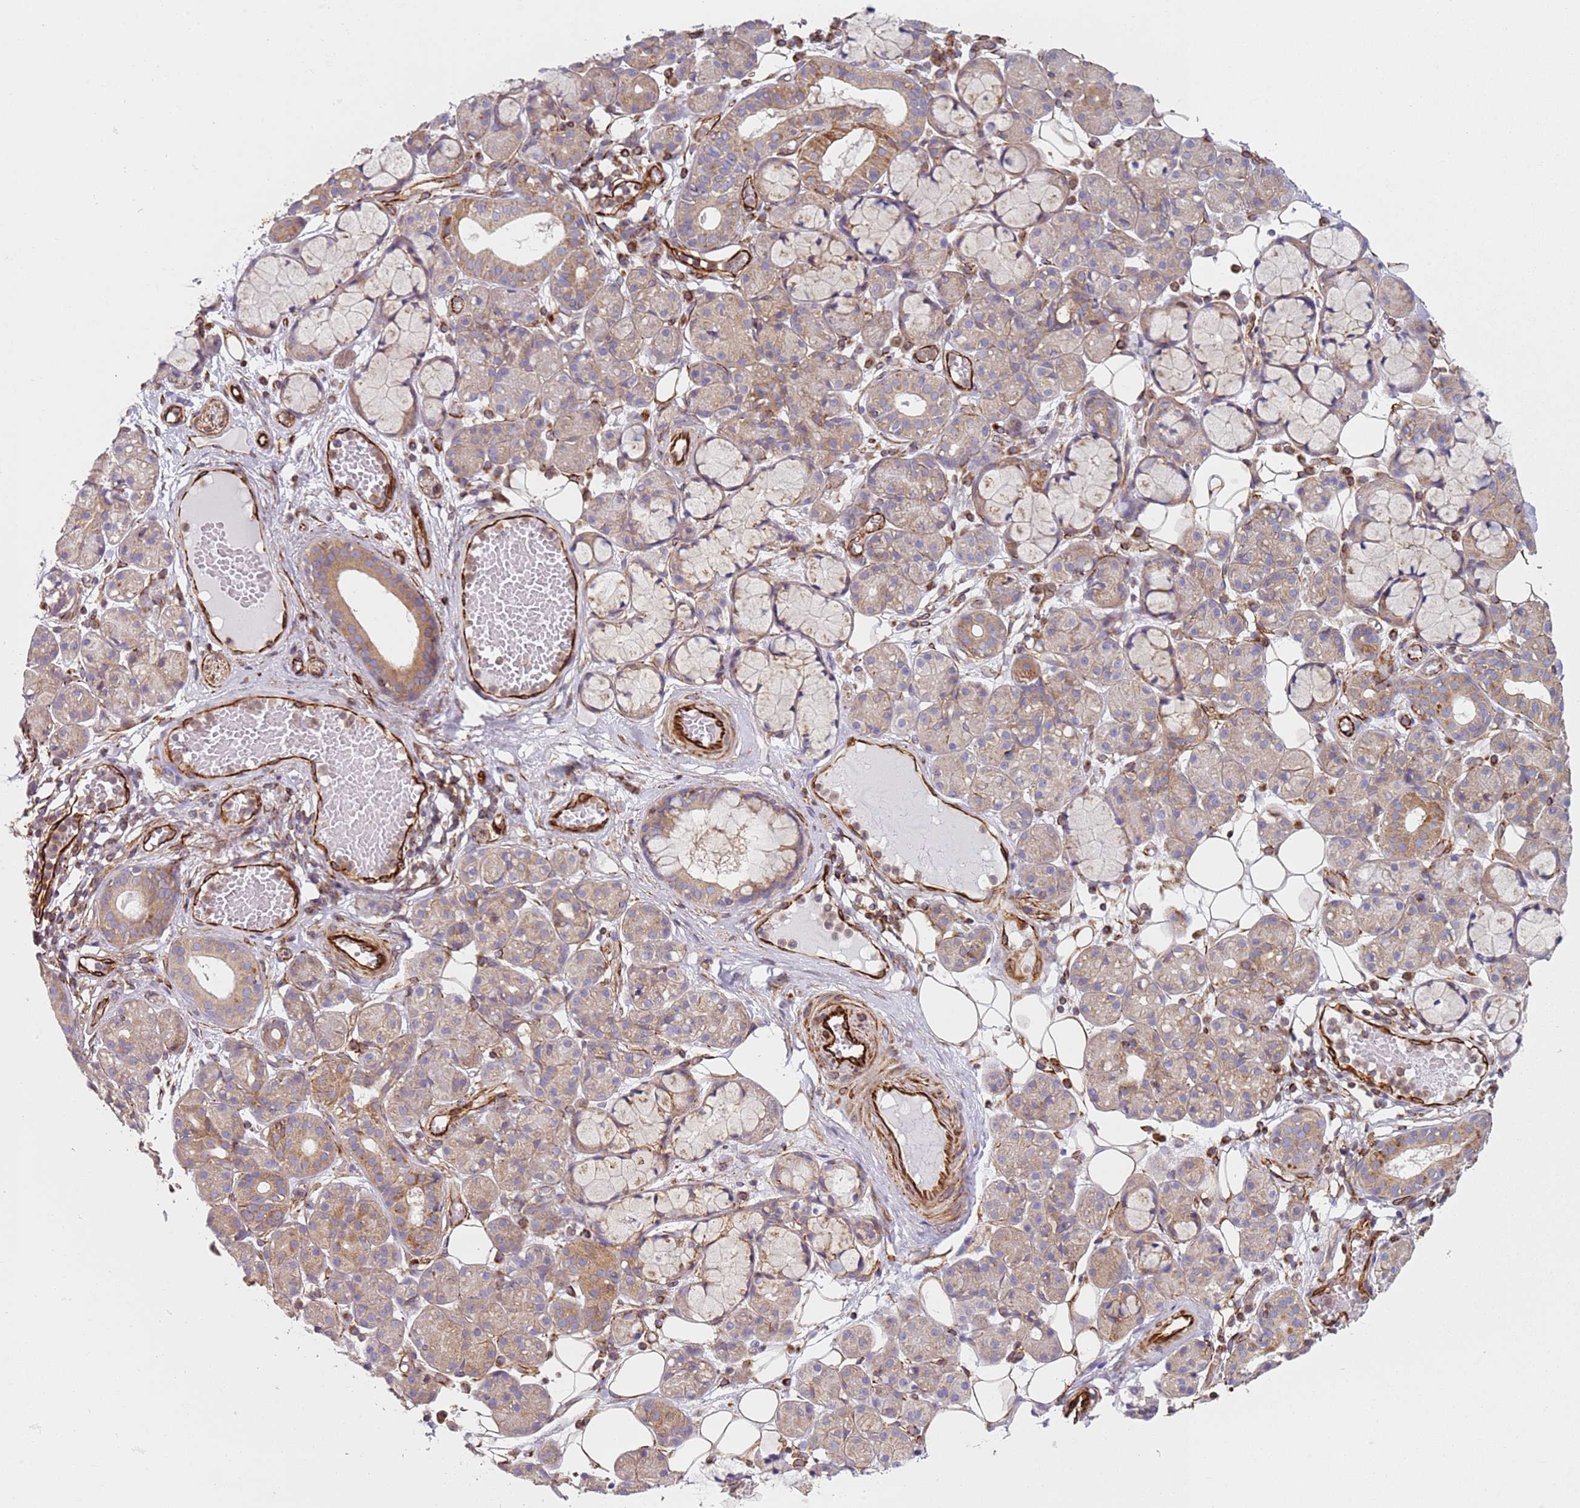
{"staining": {"intensity": "weak", "quantity": ">75%", "location": "cytoplasmic/membranous"}, "tissue": "salivary gland", "cell_type": "Glandular cells", "image_type": "normal", "snomed": [{"axis": "morphology", "description": "Normal tissue, NOS"}, {"axis": "topography", "description": "Salivary gland"}], "caption": "A low amount of weak cytoplasmic/membranous positivity is present in approximately >75% of glandular cells in unremarkable salivary gland.", "gene": "SNAPIN", "patient": {"sex": "male", "age": 63}}